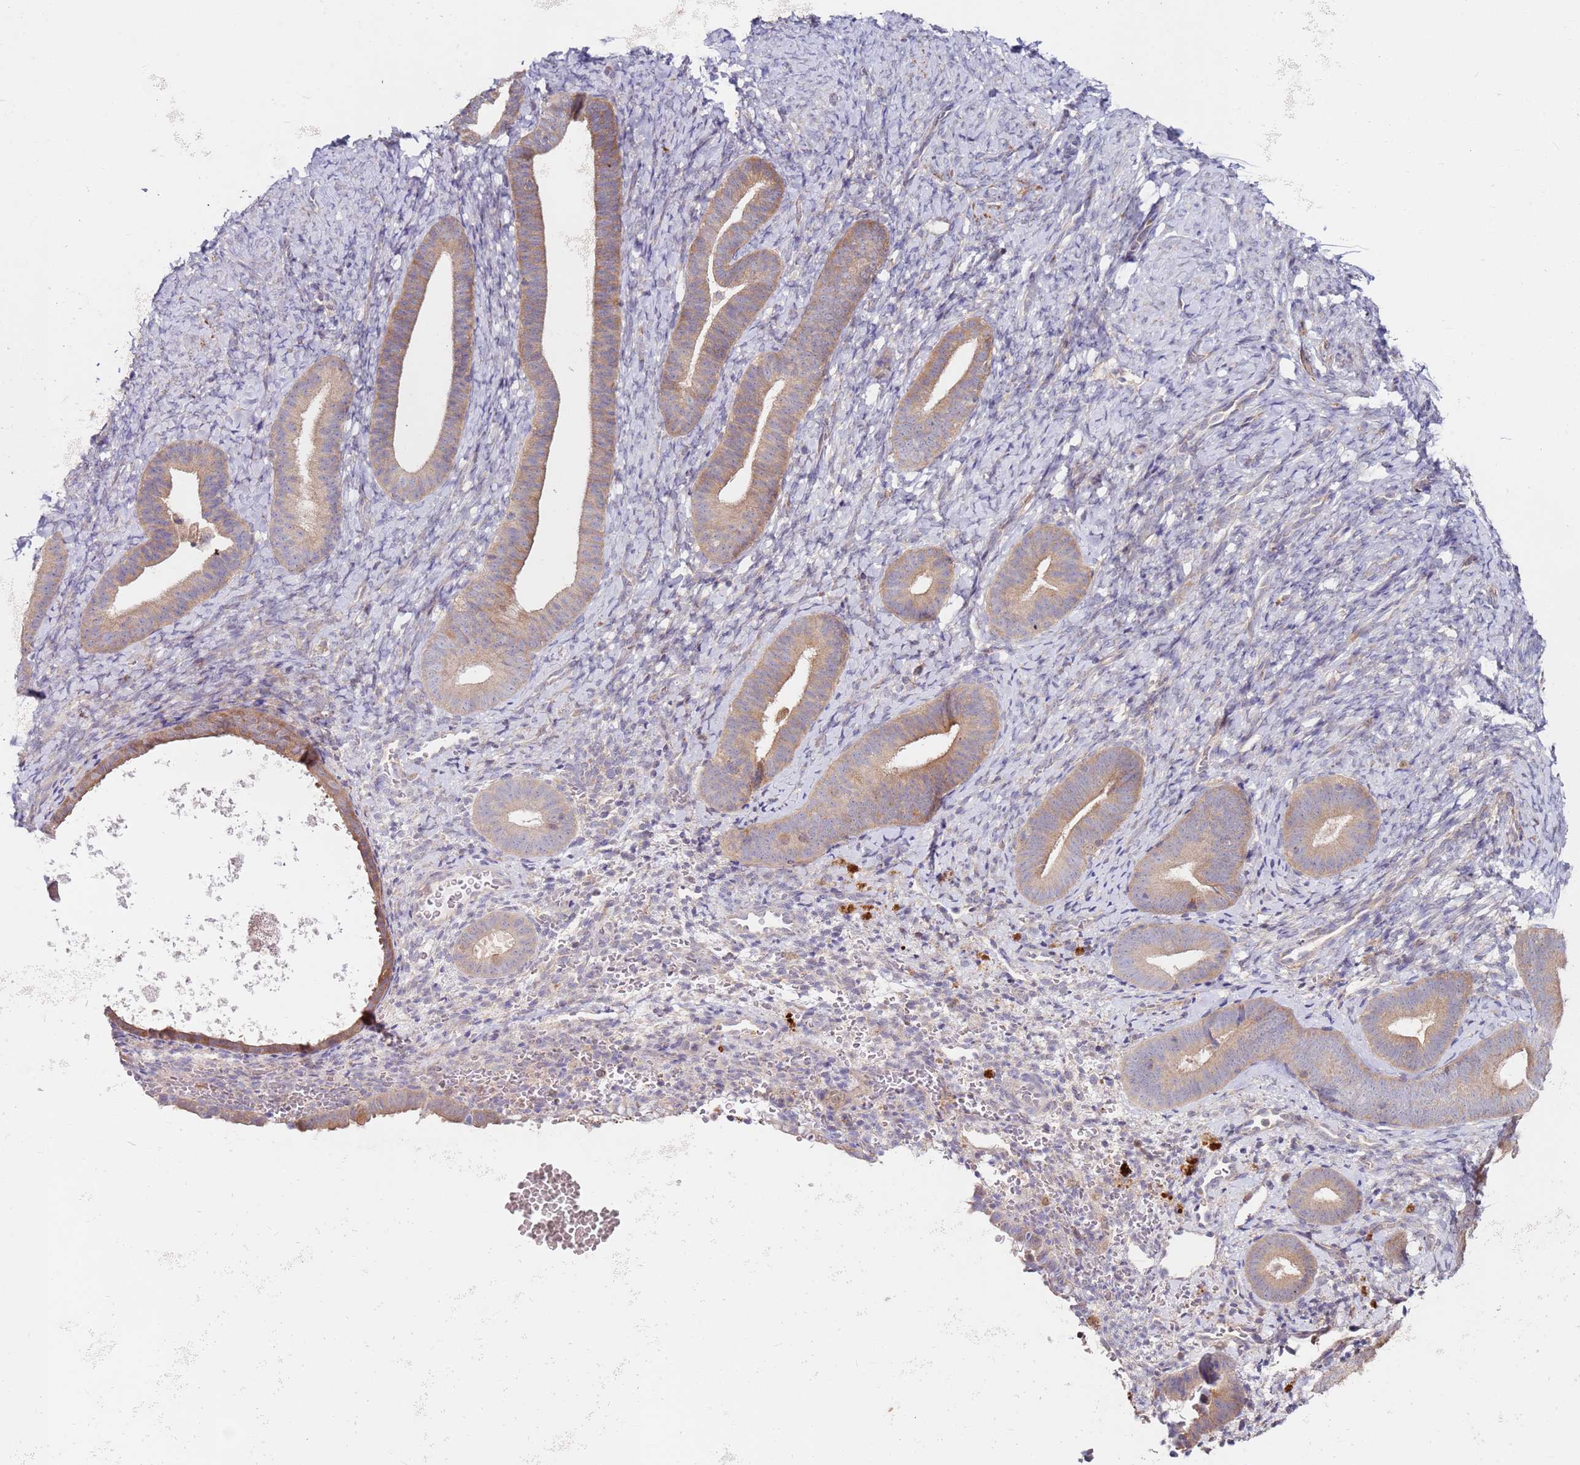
{"staining": {"intensity": "negative", "quantity": "none", "location": "none"}, "tissue": "endometrium", "cell_type": "Cells in endometrial stroma", "image_type": "normal", "snomed": [{"axis": "morphology", "description": "Normal tissue, NOS"}, {"axis": "topography", "description": "Endometrium"}], "caption": "IHC micrograph of normal endometrium: endometrium stained with DAB (3,3'-diaminobenzidine) exhibits no significant protein positivity in cells in endometrial stroma. (Immunohistochemistry, brightfield microscopy, high magnification).", "gene": "CNOT9", "patient": {"sex": "female", "age": 65}}